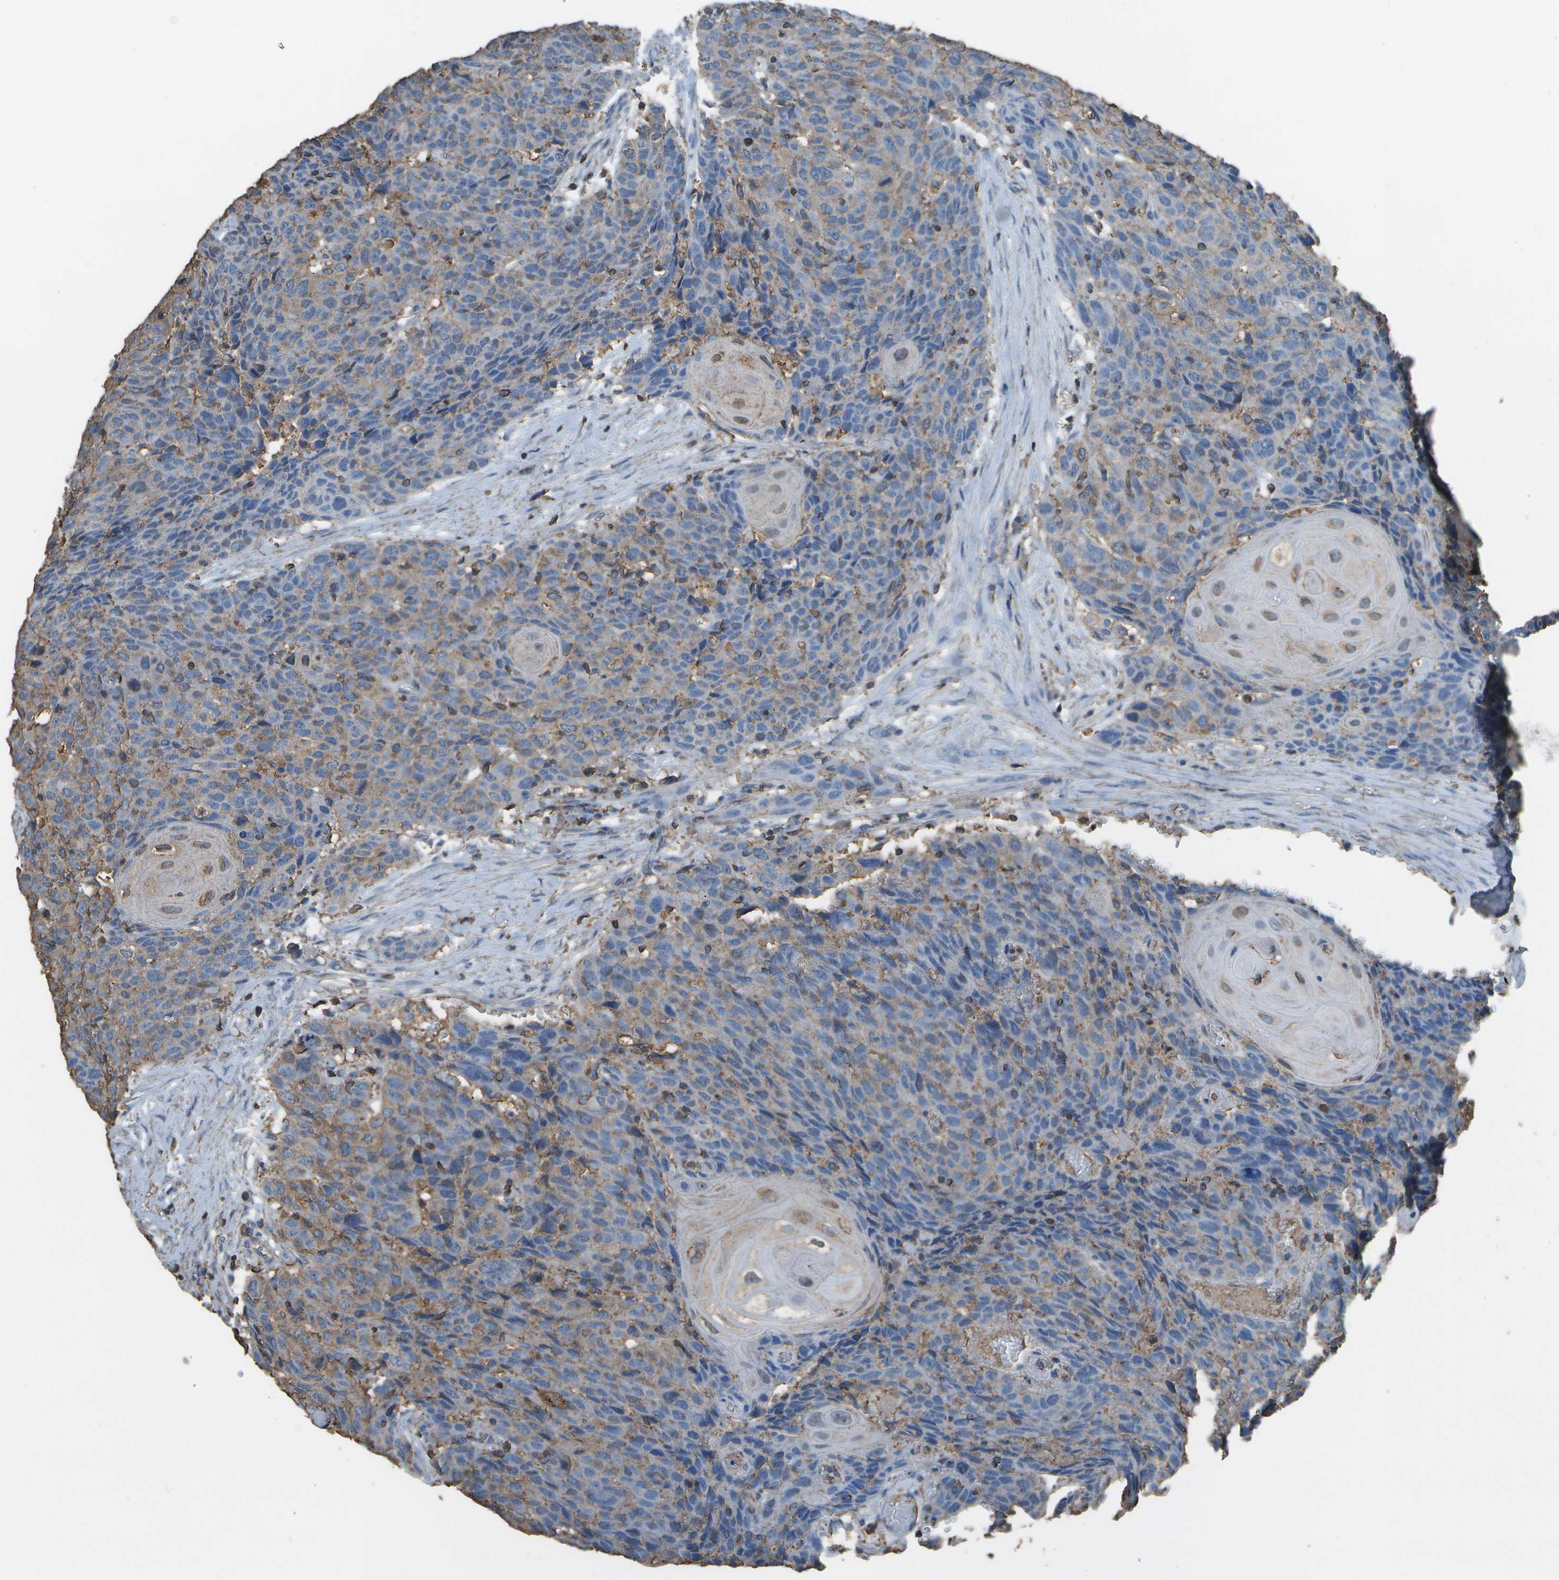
{"staining": {"intensity": "weak", "quantity": "25%-75%", "location": "cytoplasmic/membranous"}, "tissue": "head and neck cancer", "cell_type": "Tumor cells", "image_type": "cancer", "snomed": [{"axis": "morphology", "description": "Squamous cell carcinoma, NOS"}, {"axis": "topography", "description": "Head-Neck"}], "caption": "Immunohistochemical staining of head and neck cancer displays weak cytoplasmic/membranous protein positivity in approximately 25%-75% of tumor cells.", "gene": "CYP4F11", "patient": {"sex": "male", "age": 66}}